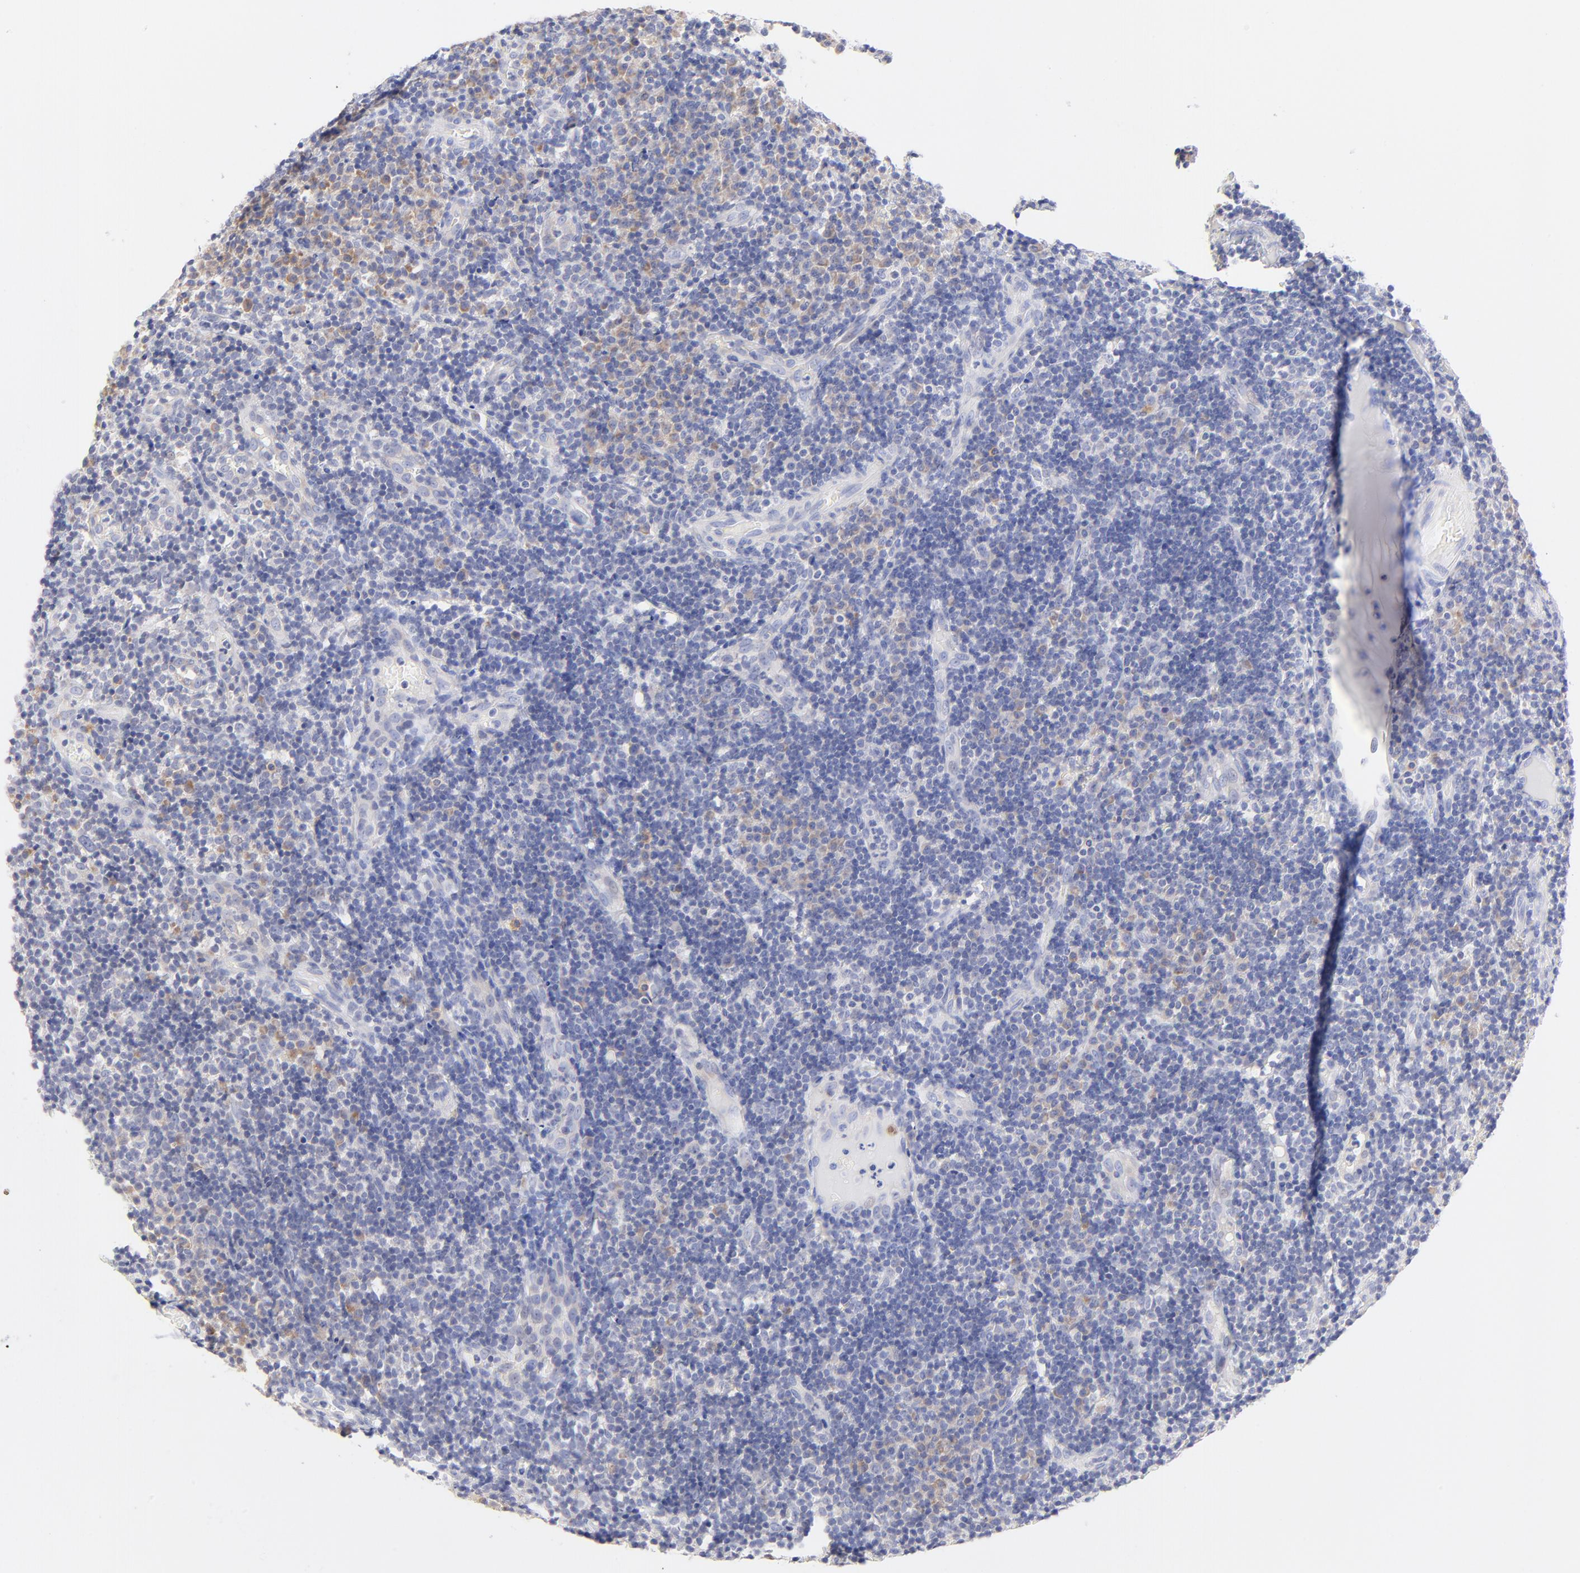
{"staining": {"intensity": "negative", "quantity": "none", "location": "none"}, "tissue": "tonsil", "cell_type": "Germinal center cells", "image_type": "normal", "snomed": [{"axis": "morphology", "description": "Normal tissue, NOS"}, {"axis": "topography", "description": "Tonsil"}], "caption": "Germinal center cells are negative for brown protein staining in benign tonsil. Brightfield microscopy of immunohistochemistry stained with DAB (3,3'-diaminobenzidine) (brown) and hematoxylin (blue), captured at high magnification.", "gene": "EBP", "patient": {"sex": "female", "age": 40}}